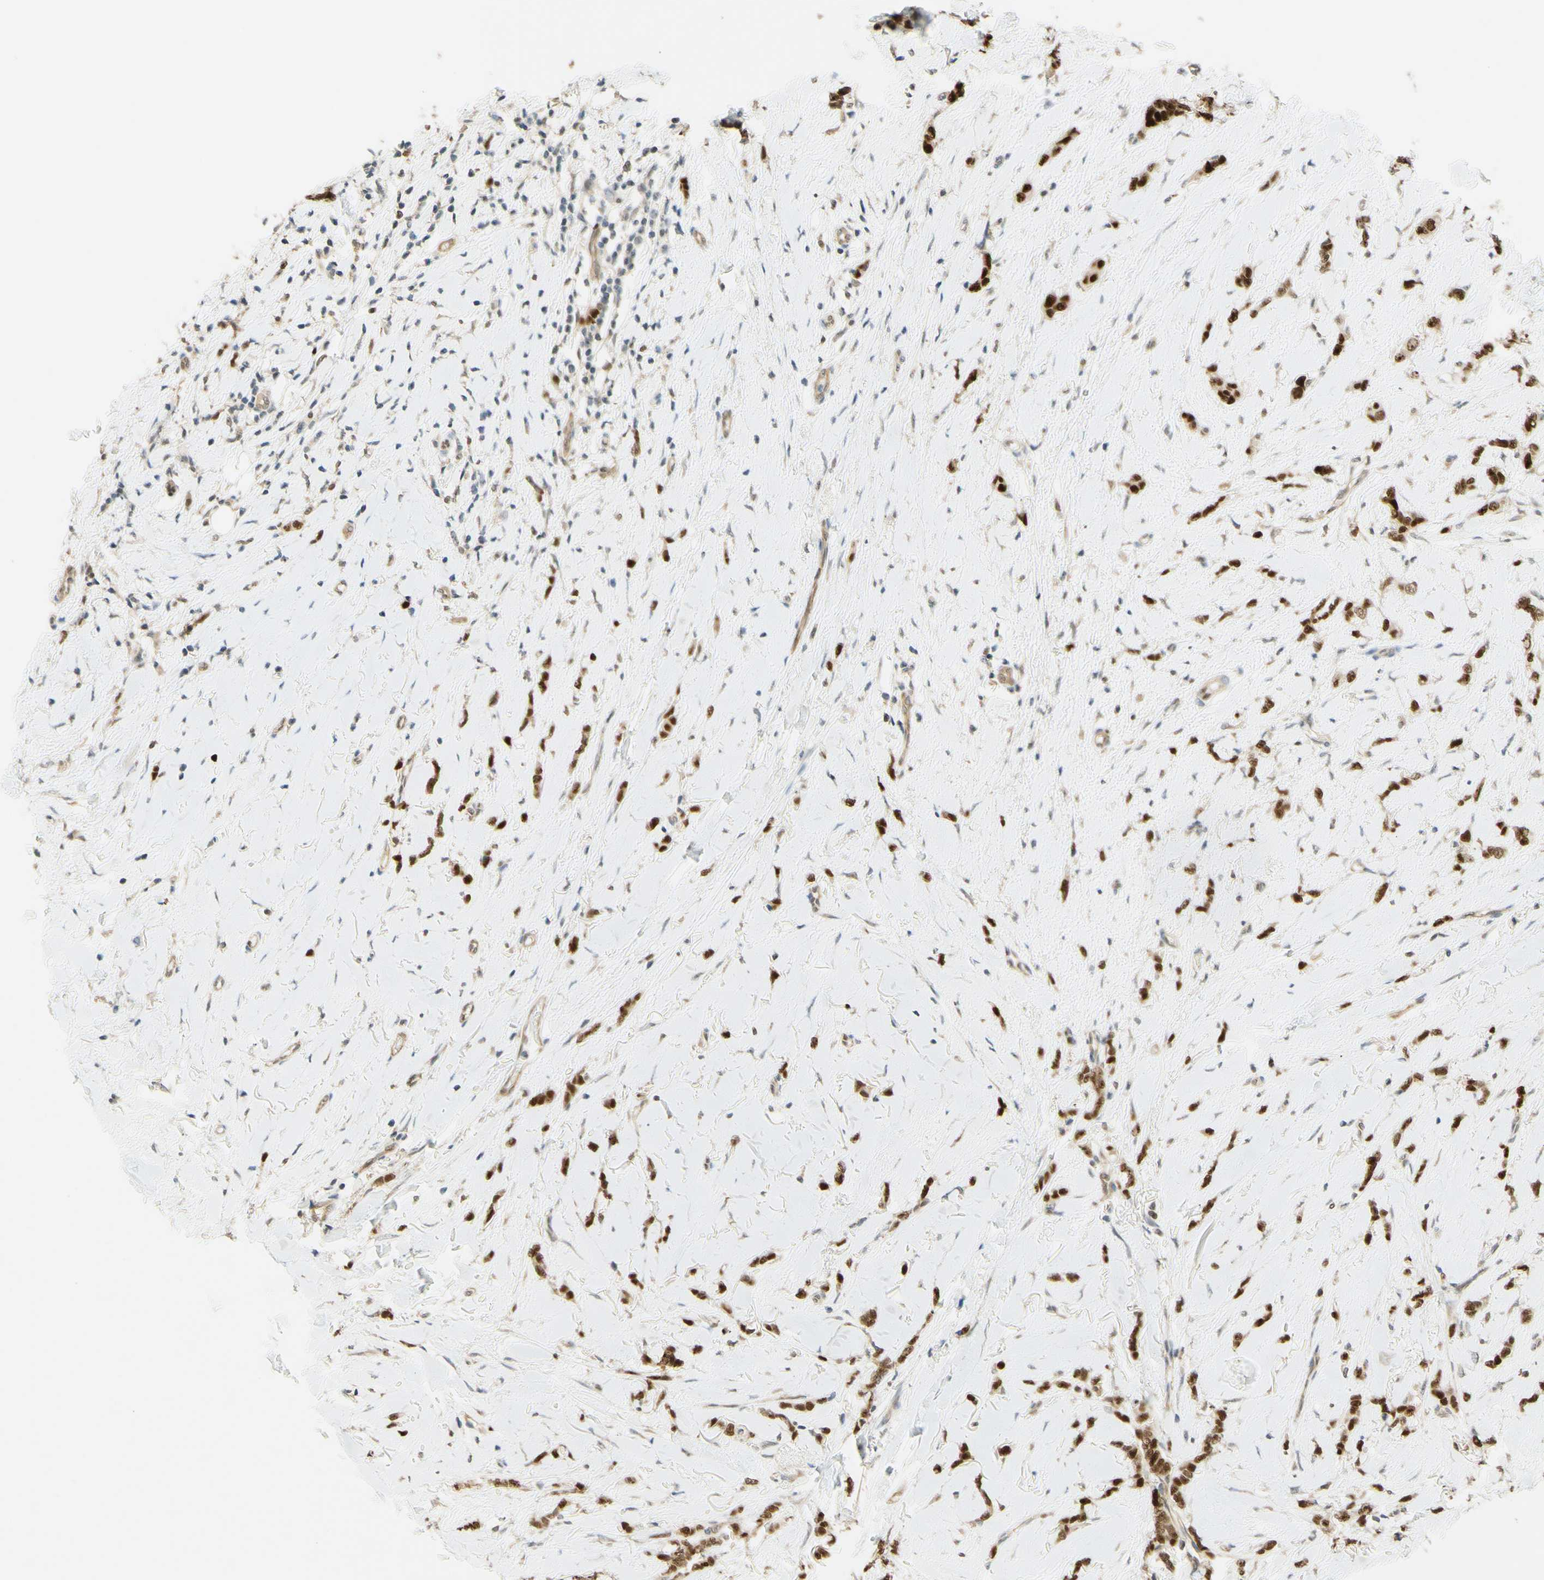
{"staining": {"intensity": "strong", "quantity": ">75%", "location": "nuclear"}, "tissue": "breast cancer", "cell_type": "Tumor cells", "image_type": "cancer", "snomed": [{"axis": "morphology", "description": "Lobular carcinoma"}, {"axis": "topography", "description": "Skin"}, {"axis": "topography", "description": "Breast"}], "caption": "There is high levels of strong nuclear expression in tumor cells of breast cancer, as demonstrated by immunohistochemical staining (brown color).", "gene": "POLB", "patient": {"sex": "female", "age": 46}}